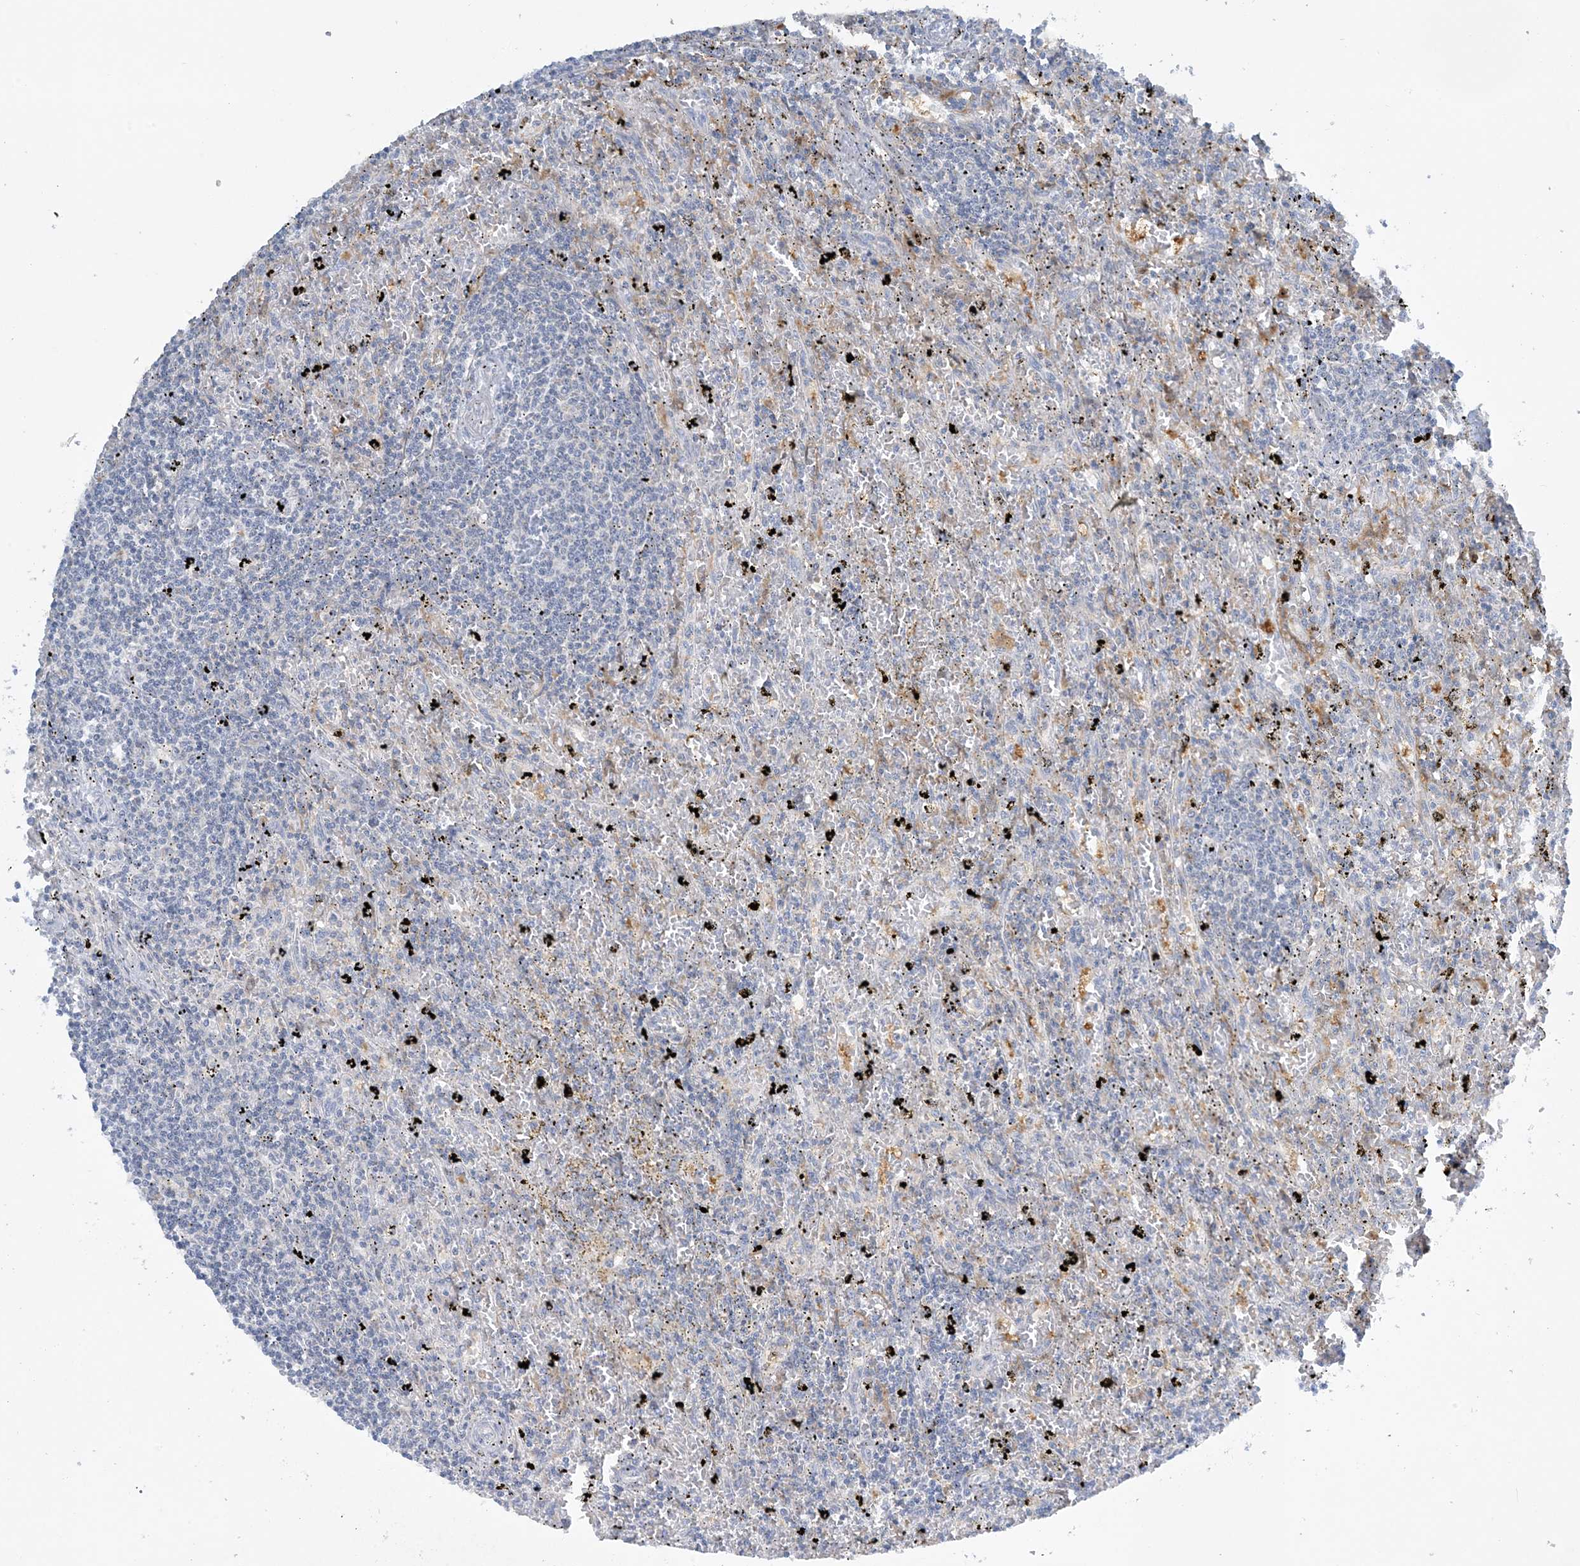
{"staining": {"intensity": "negative", "quantity": "none", "location": "none"}, "tissue": "lymphoma", "cell_type": "Tumor cells", "image_type": "cancer", "snomed": [{"axis": "morphology", "description": "Malignant lymphoma, non-Hodgkin's type, Low grade"}, {"axis": "topography", "description": "Spleen"}], "caption": "Low-grade malignant lymphoma, non-Hodgkin's type was stained to show a protein in brown. There is no significant expression in tumor cells.", "gene": "MRPS18A", "patient": {"sex": "male", "age": 76}}